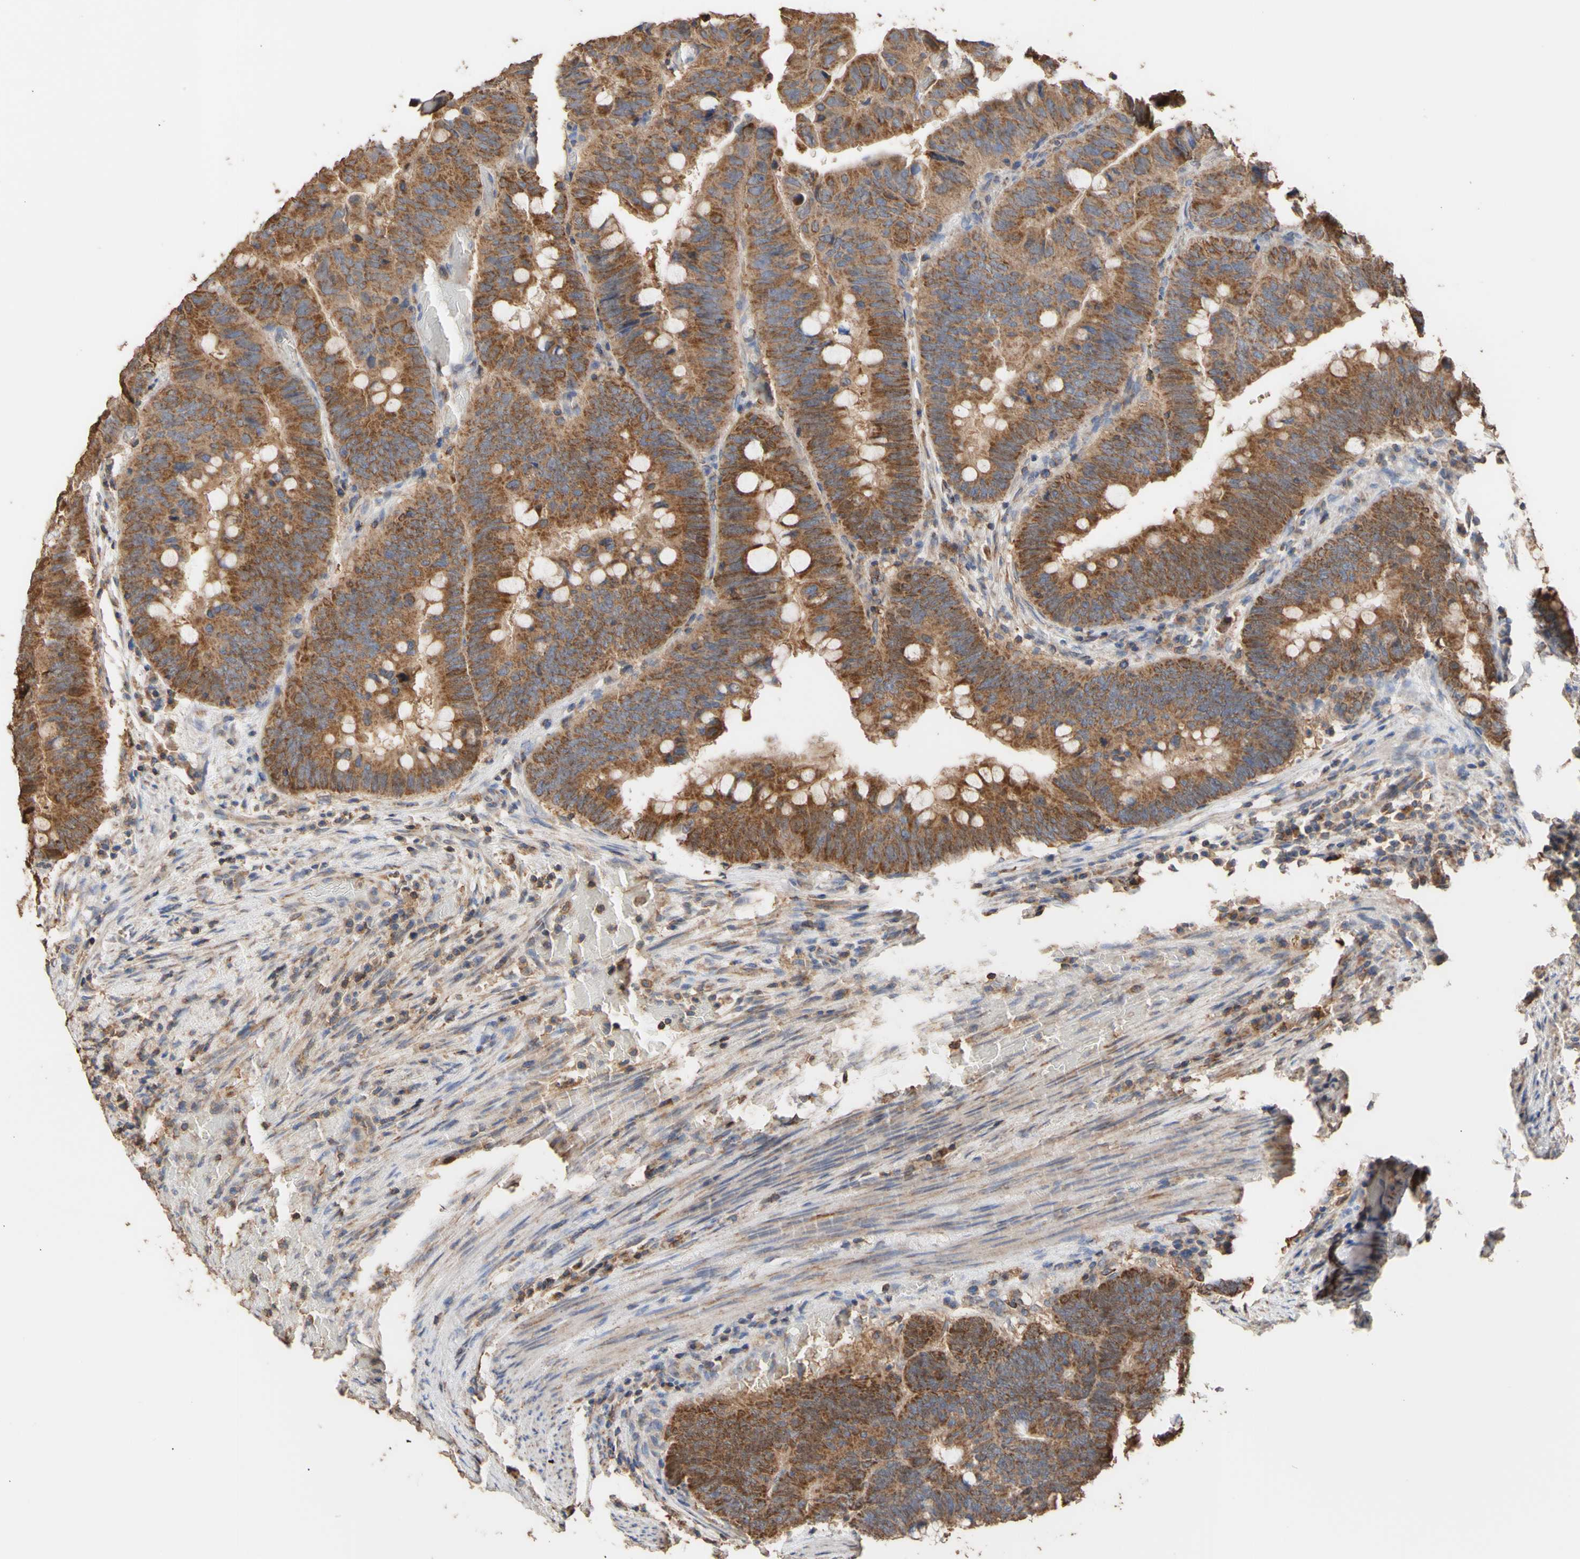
{"staining": {"intensity": "moderate", "quantity": ">75%", "location": "cytoplasmic/membranous"}, "tissue": "colorectal cancer", "cell_type": "Tumor cells", "image_type": "cancer", "snomed": [{"axis": "morphology", "description": "Normal tissue, NOS"}, {"axis": "morphology", "description": "Adenocarcinoma, NOS"}, {"axis": "topography", "description": "Rectum"}, {"axis": "topography", "description": "Peripheral nerve tissue"}], "caption": "The micrograph demonstrates immunohistochemical staining of adenocarcinoma (colorectal). There is moderate cytoplasmic/membranous expression is seen in approximately >75% of tumor cells.", "gene": "ALDH9A1", "patient": {"sex": "male", "age": 92}}